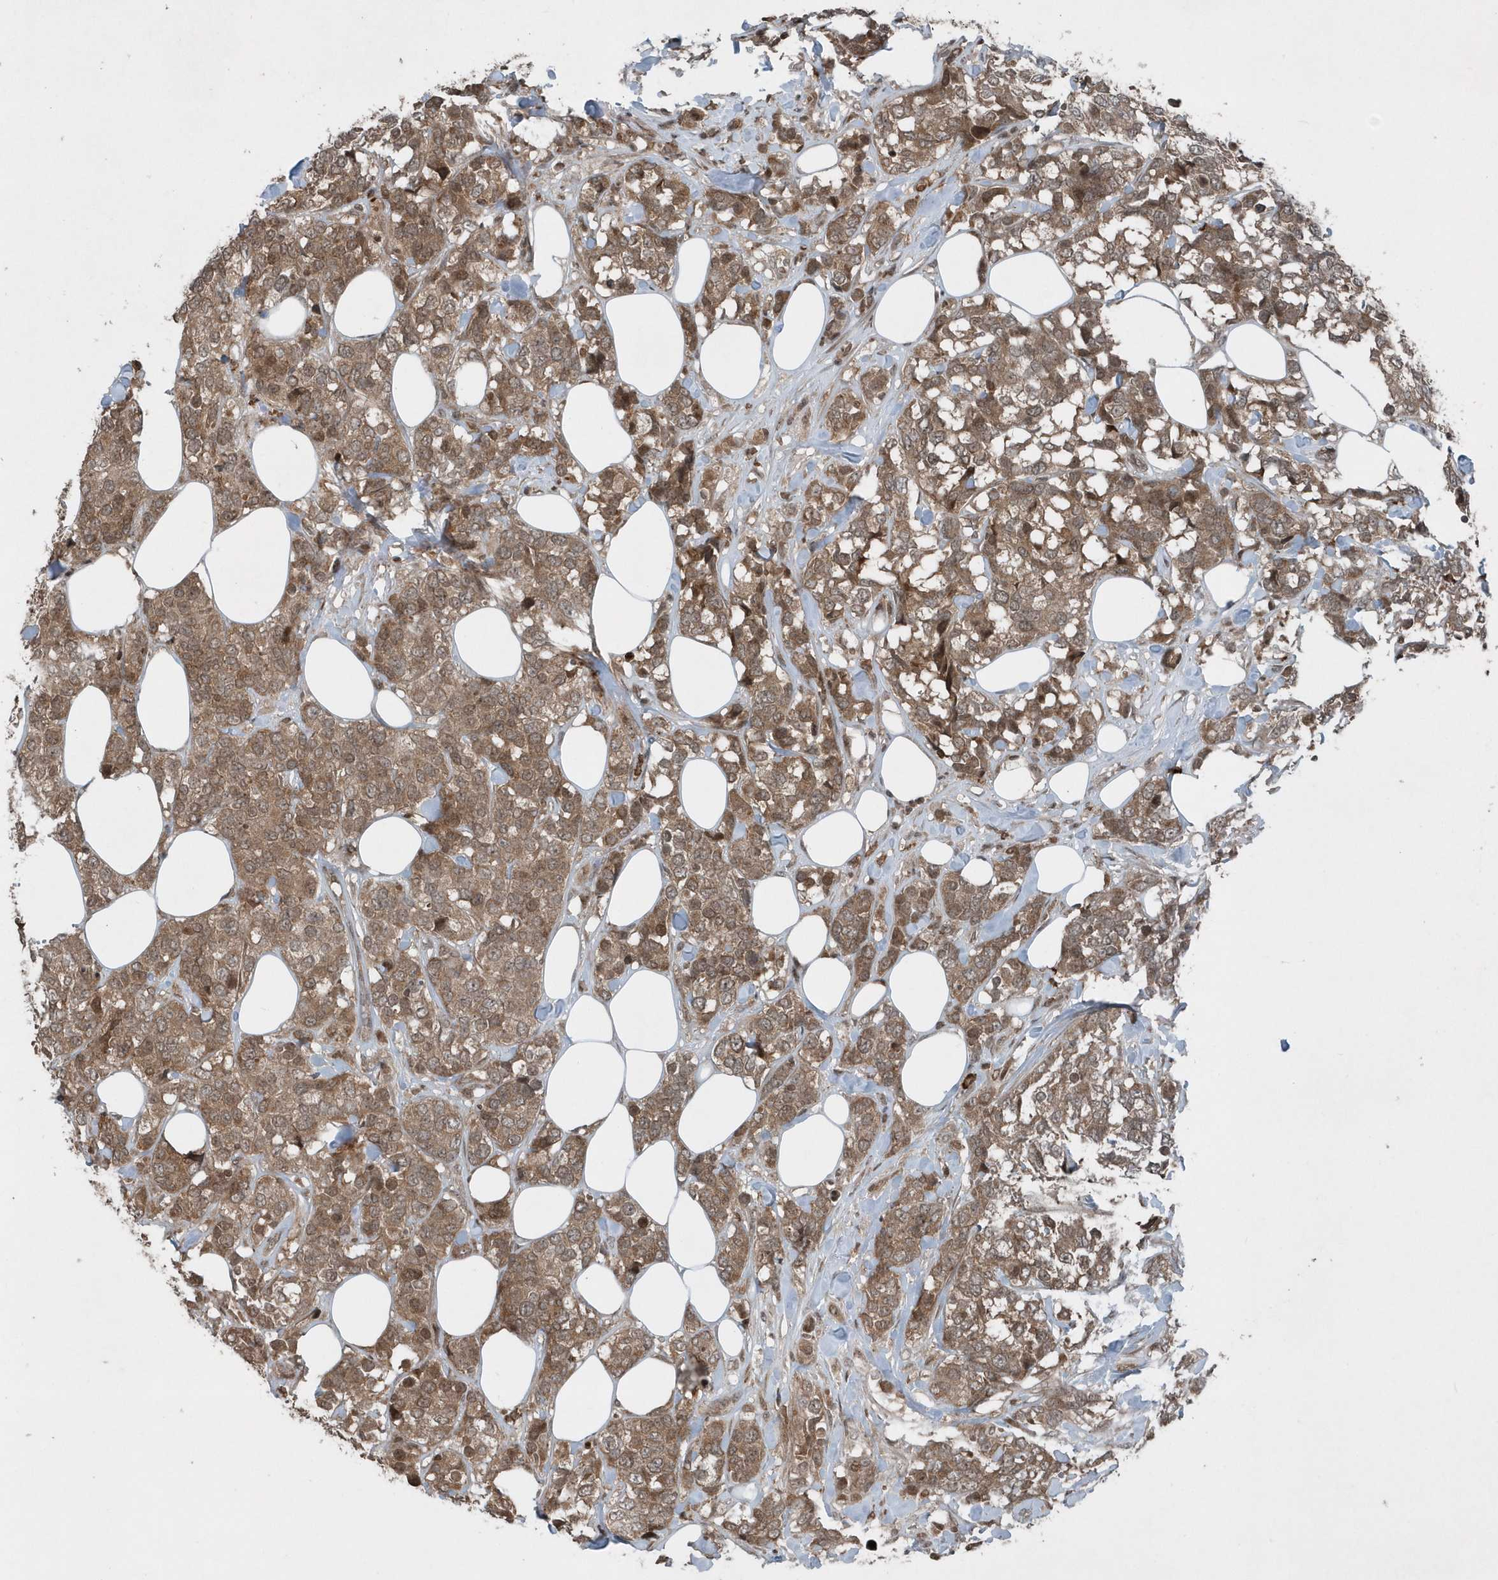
{"staining": {"intensity": "moderate", "quantity": ">75%", "location": "cytoplasmic/membranous"}, "tissue": "breast cancer", "cell_type": "Tumor cells", "image_type": "cancer", "snomed": [{"axis": "morphology", "description": "Lobular carcinoma"}, {"axis": "topography", "description": "Breast"}], "caption": "Moderate cytoplasmic/membranous protein positivity is appreciated in approximately >75% of tumor cells in lobular carcinoma (breast). The staining was performed using DAB (3,3'-diaminobenzidine) to visualize the protein expression in brown, while the nuclei were stained in blue with hematoxylin (Magnification: 20x).", "gene": "EIF2B1", "patient": {"sex": "female", "age": 59}}